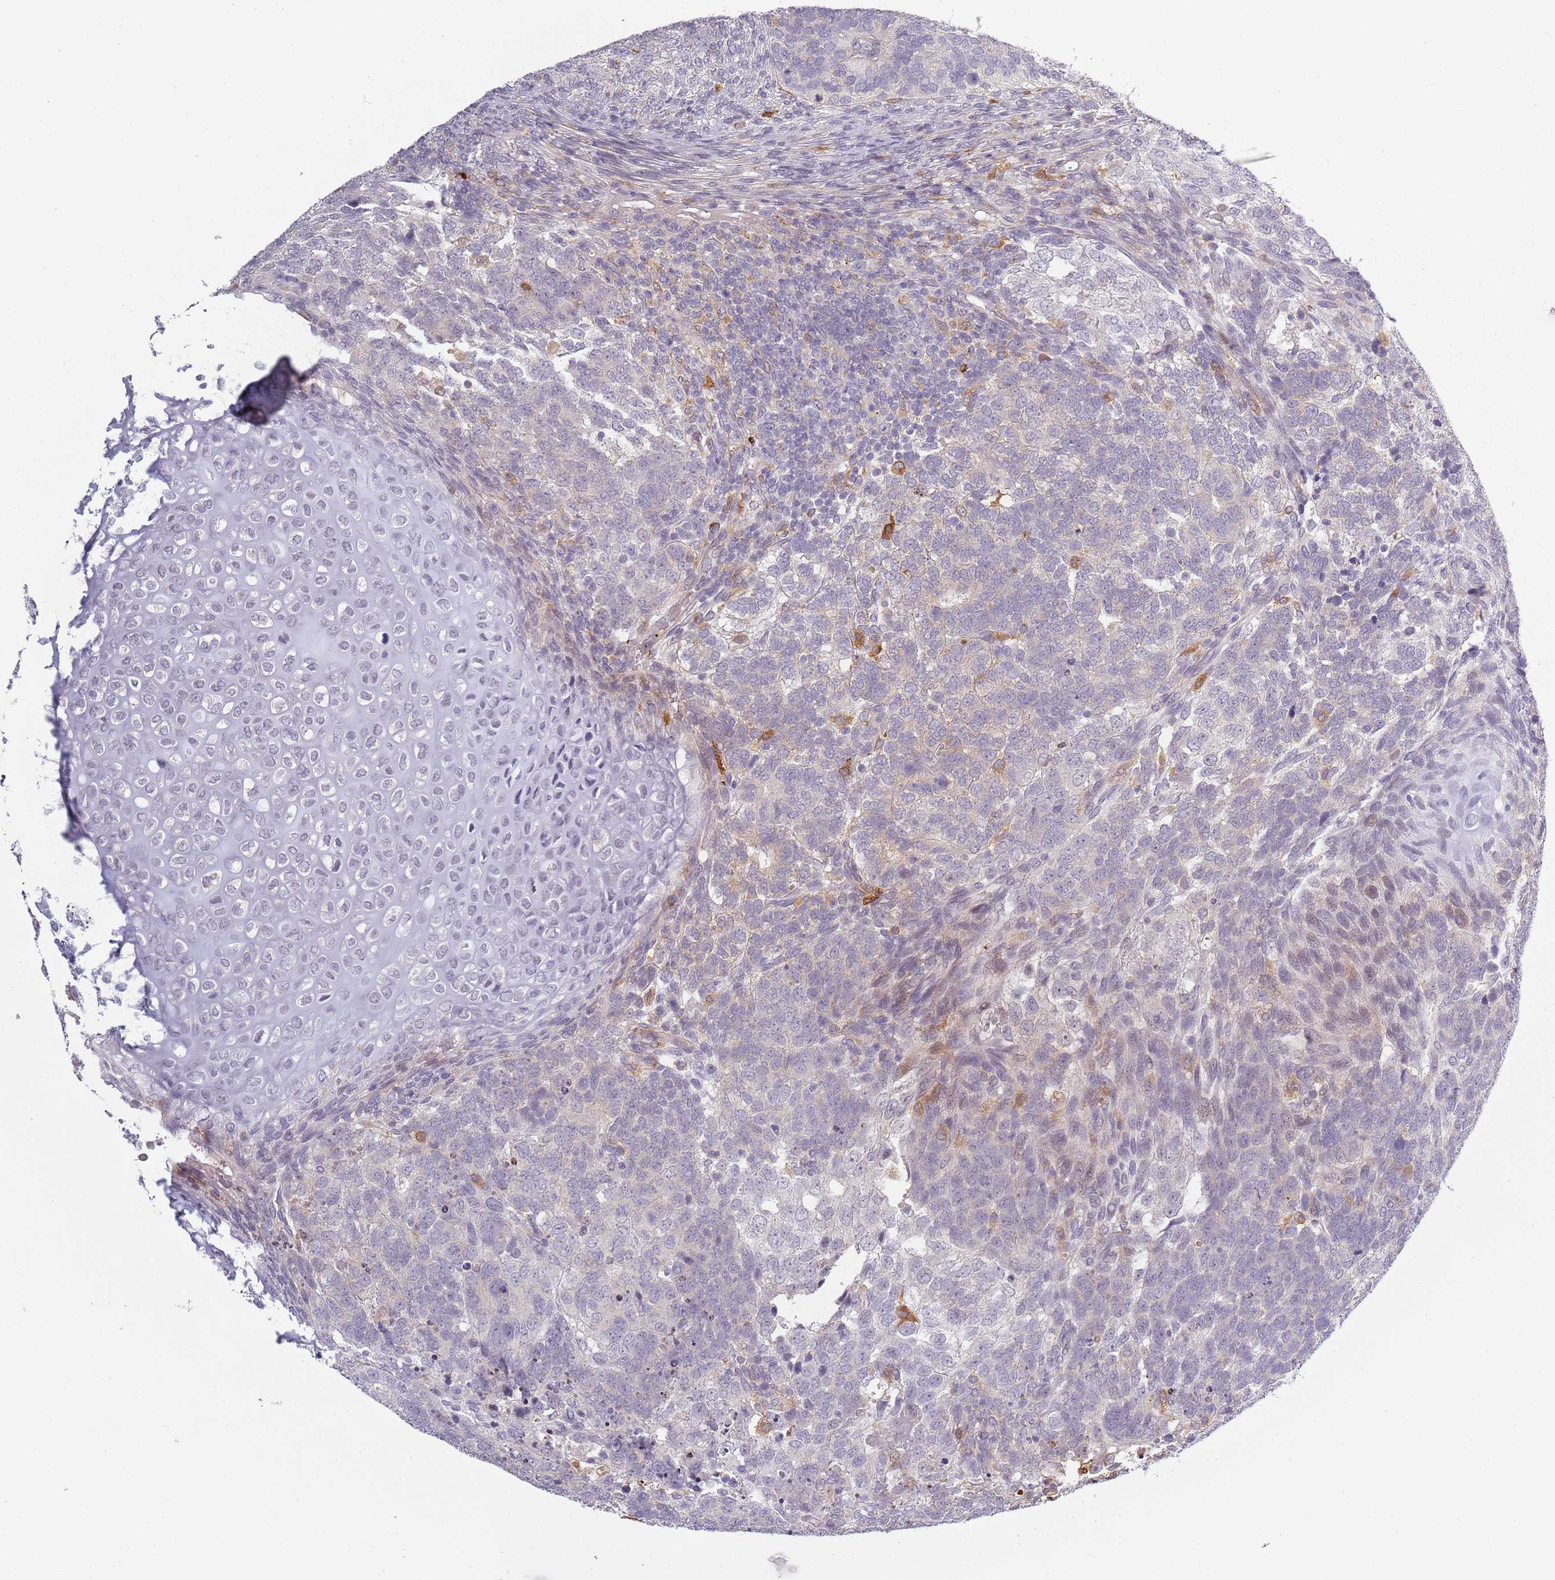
{"staining": {"intensity": "negative", "quantity": "none", "location": "none"}, "tissue": "testis cancer", "cell_type": "Tumor cells", "image_type": "cancer", "snomed": [{"axis": "morphology", "description": "Carcinoma, Embryonal, NOS"}, {"axis": "topography", "description": "Testis"}], "caption": "This is an immunohistochemistry (IHC) image of testis embryonal carcinoma. There is no expression in tumor cells.", "gene": "CC2D2B", "patient": {"sex": "male", "age": 23}}